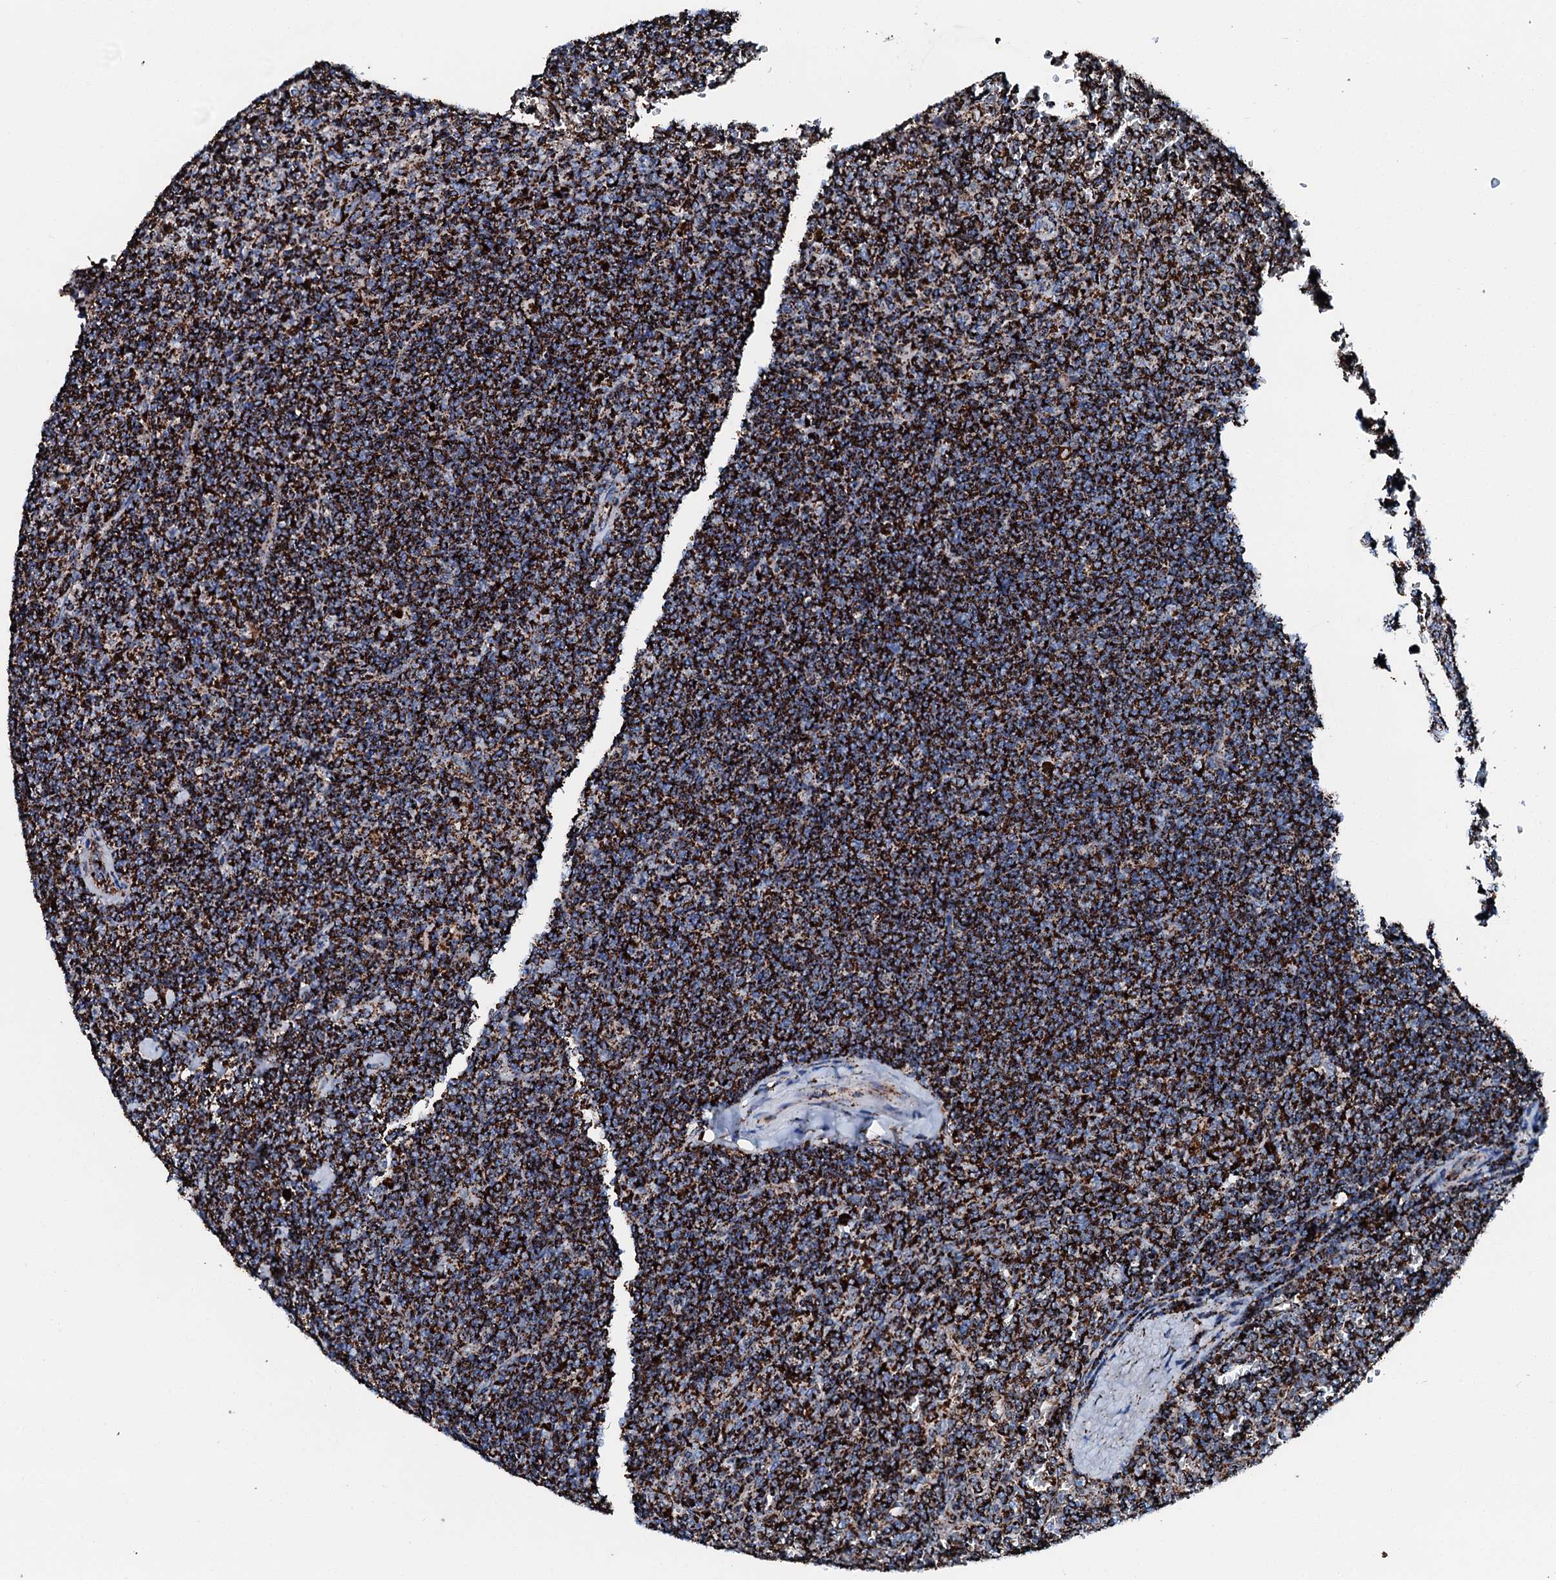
{"staining": {"intensity": "strong", "quantity": ">75%", "location": "cytoplasmic/membranous"}, "tissue": "lymphoma", "cell_type": "Tumor cells", "image_type": "cancer", "snomed": [{"axis": "morphology", "description": "Malignant lymphoma, non-Hodgkin's type, Low grade"}, {"axis": "topography", "description": "Spleen"}], "caption": "Lymphoma stained with IHC demonstrates strong cytoplasmic/membranous positivity in about >75% of tumor cells.", "gene": "HADH", "patient": {"sex": "female", "age": 19}}